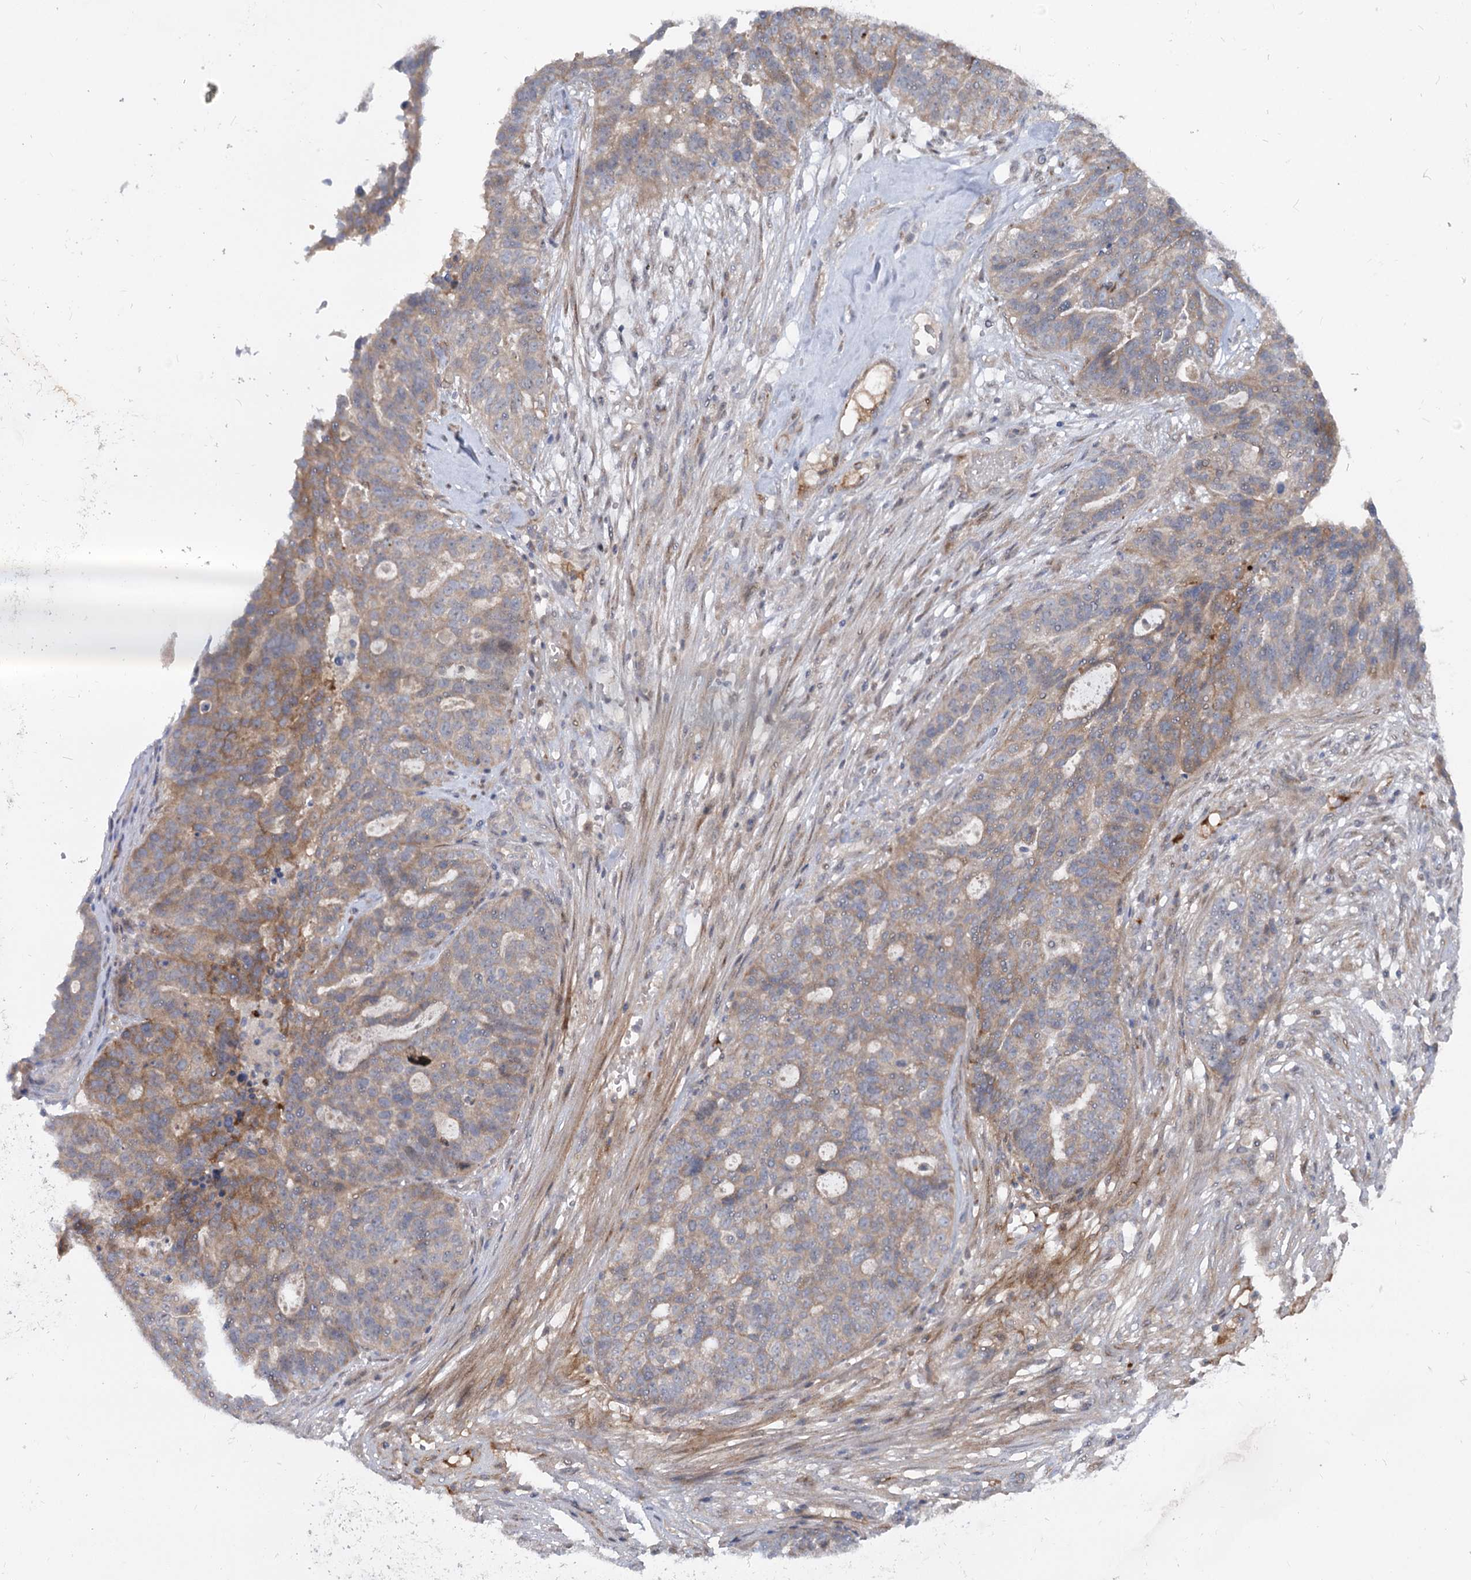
{"staining": {"intensity": "moderate", "quantity": "<25%", "location": "cytoplasmic/membranous"}, "tissue": "ovarian cancer", "cell_type": "Tumor cells", "image_type": "cancer", "snomed": [{"axis": "morphology", "description": "Cystadenocarcinoma, serous, NOS"}, {"axis": "topography", "description": "Ovary"}], "caption": "Serous cystadenocarcinoma (ovarian) stained with IHC displays moderate cytoplasmic/membranous positivity in about <25% of tumor cells.", "gene": "FGF19", "patient": {"sex": "female", "age": 59}}